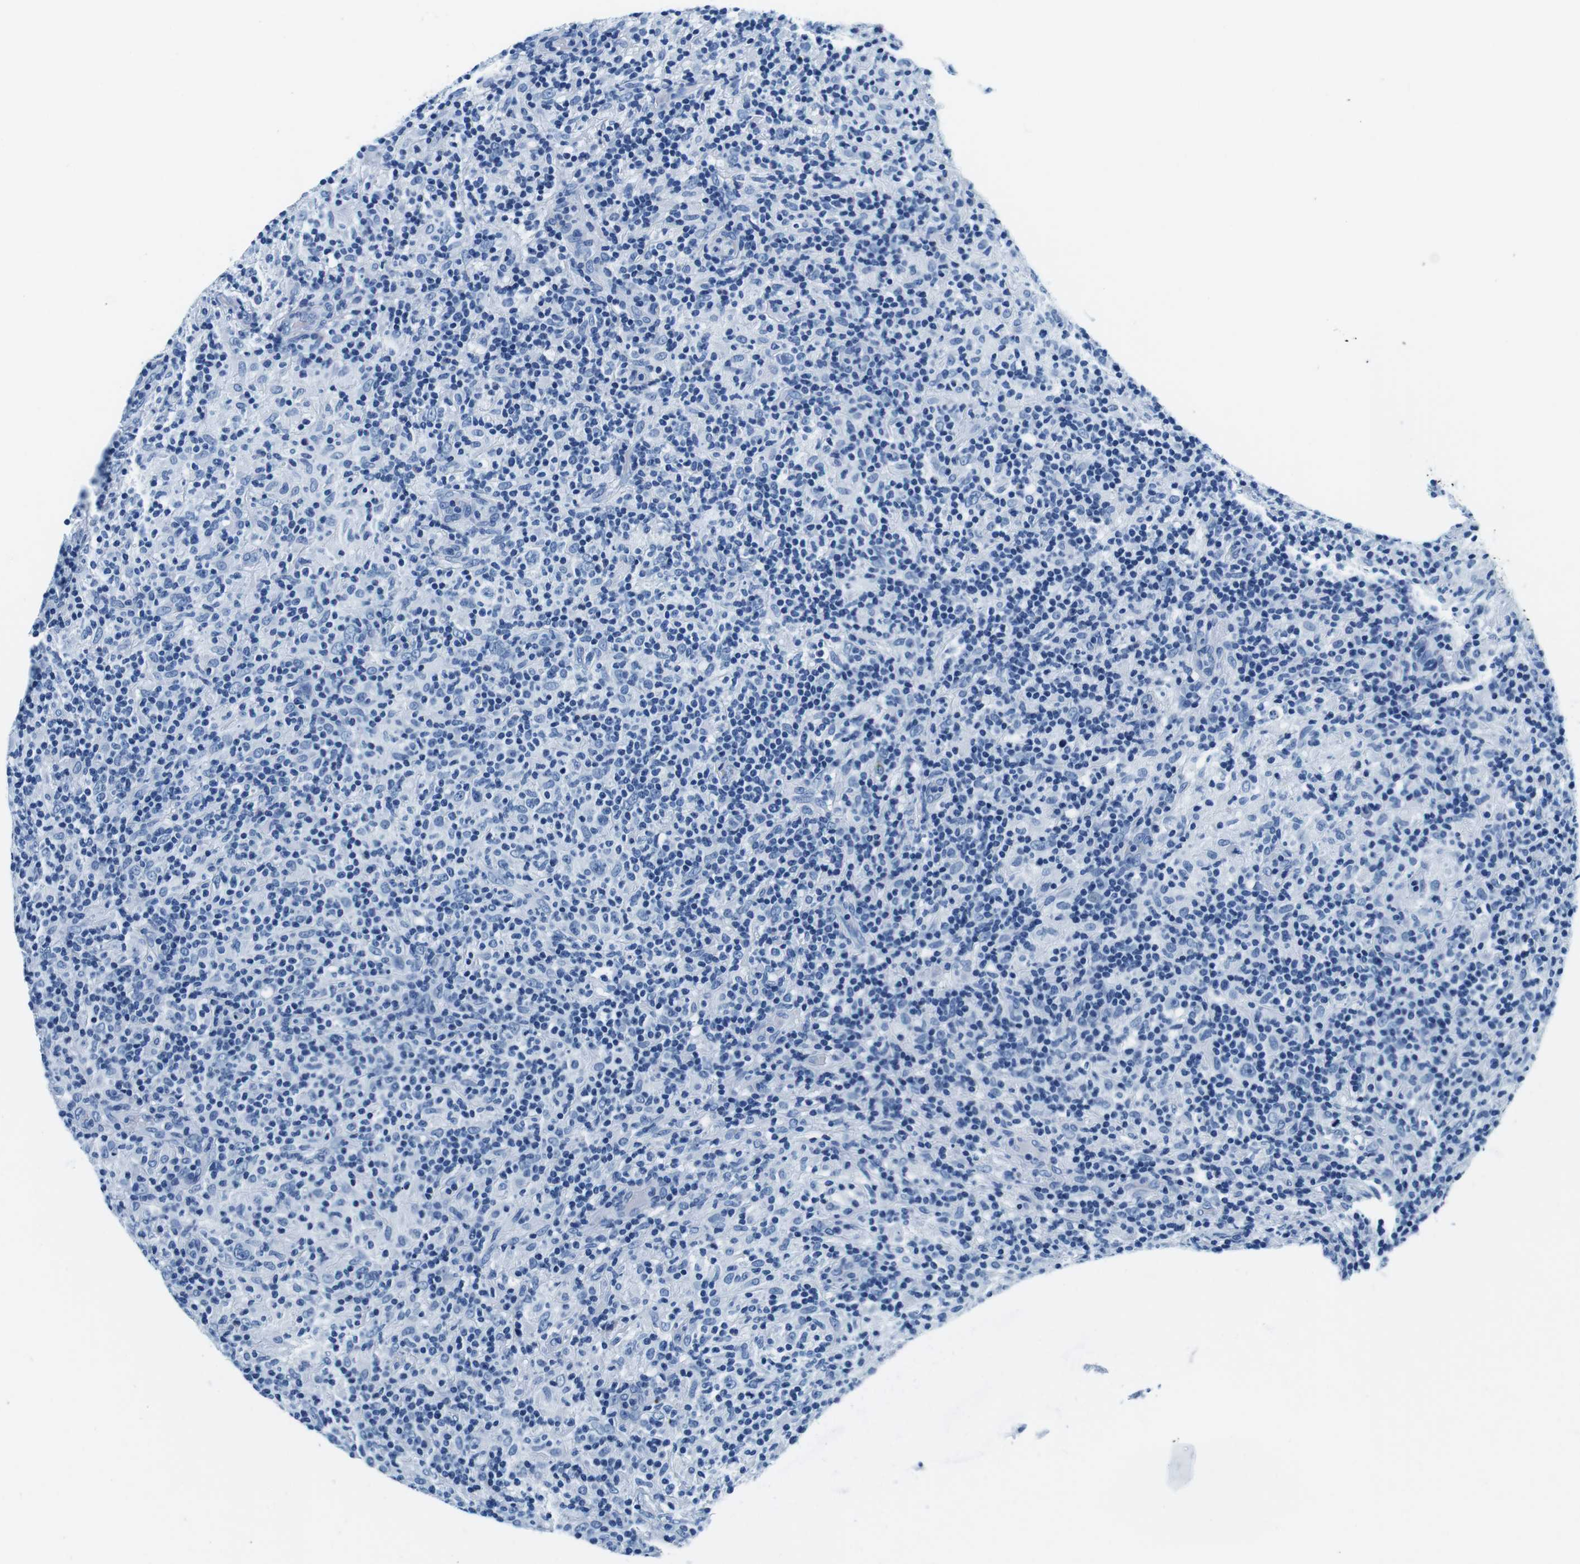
{"staining": {"intensity": "negative", "quantity": "none", "location": "none"}, "tissue": "lymphoma", "cell_type": "Tumor cells", "image_type": "cancer", "snomed": [{"axis": "morphology", "description": "Hodgkin's disease, NOS"}, {"axis": "topography", "description": "Lymph node"}], "caption": "Protein analysis of lymphoma displays no significant positivity in tumor cells.", "gene": "ELANE", "patient": {"sex": "male", "age": 70}}